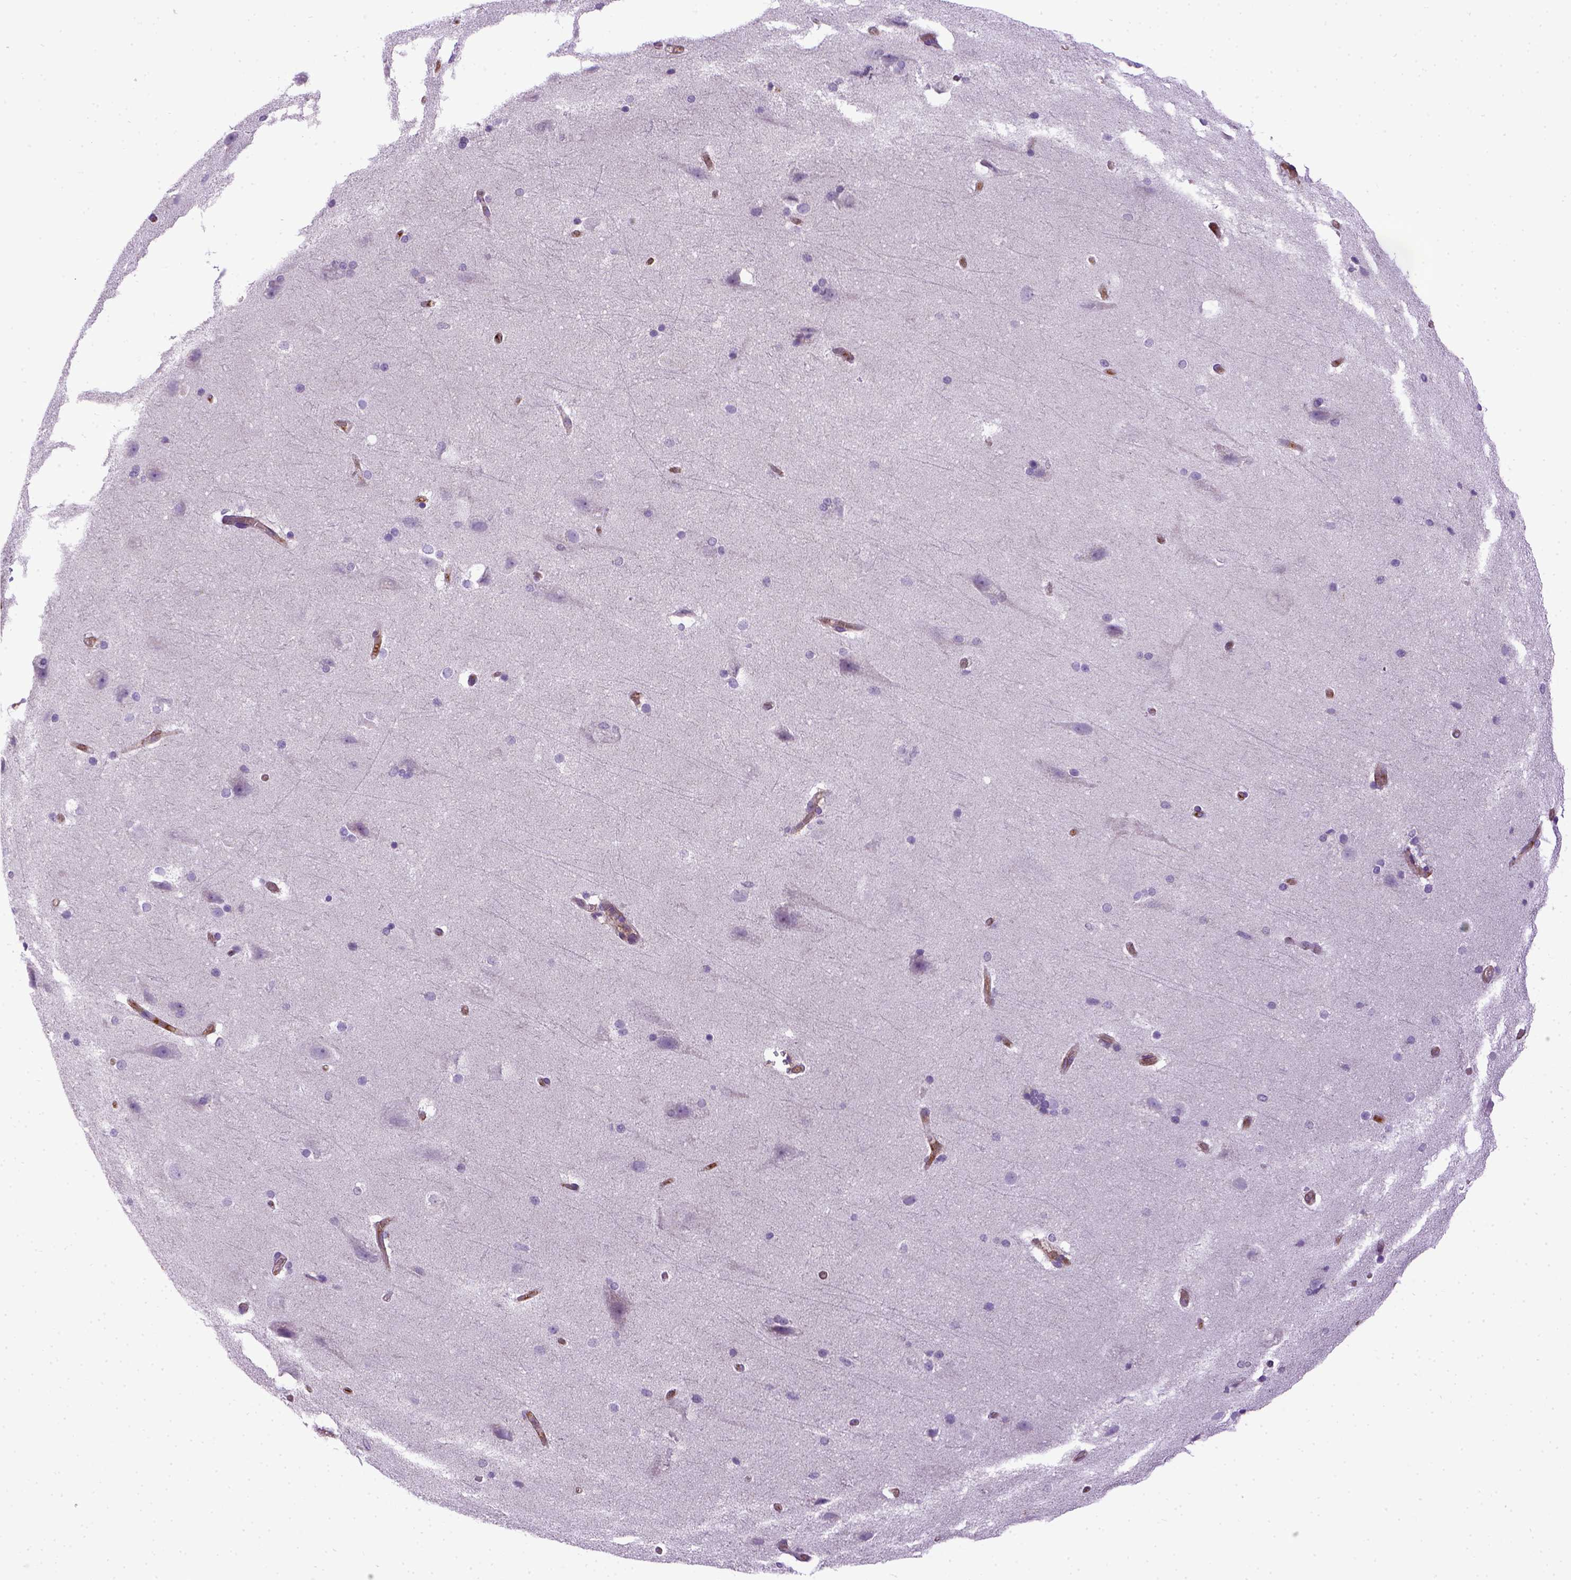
{"staining": {"intensity": "negative", "quantity": "none", "location": "none"}, "tissue": "hippocampus", "cell_type": "Glial cells", "image_type": "normal", "snomed": [{"axis": "morphology", "description": "Normal tissue, NOS"}, {"axis": "topography", "description": "Cerebral cortex"}, {"axis": "topography", "description": "Hippocampus"}], "caption": "High power microscopy histopathology image of an IHC image of normal hippocampus, revealing no significant staining in glial cells.", "gene": "ENG", "patient": {"sex": "female", "age": 19}}